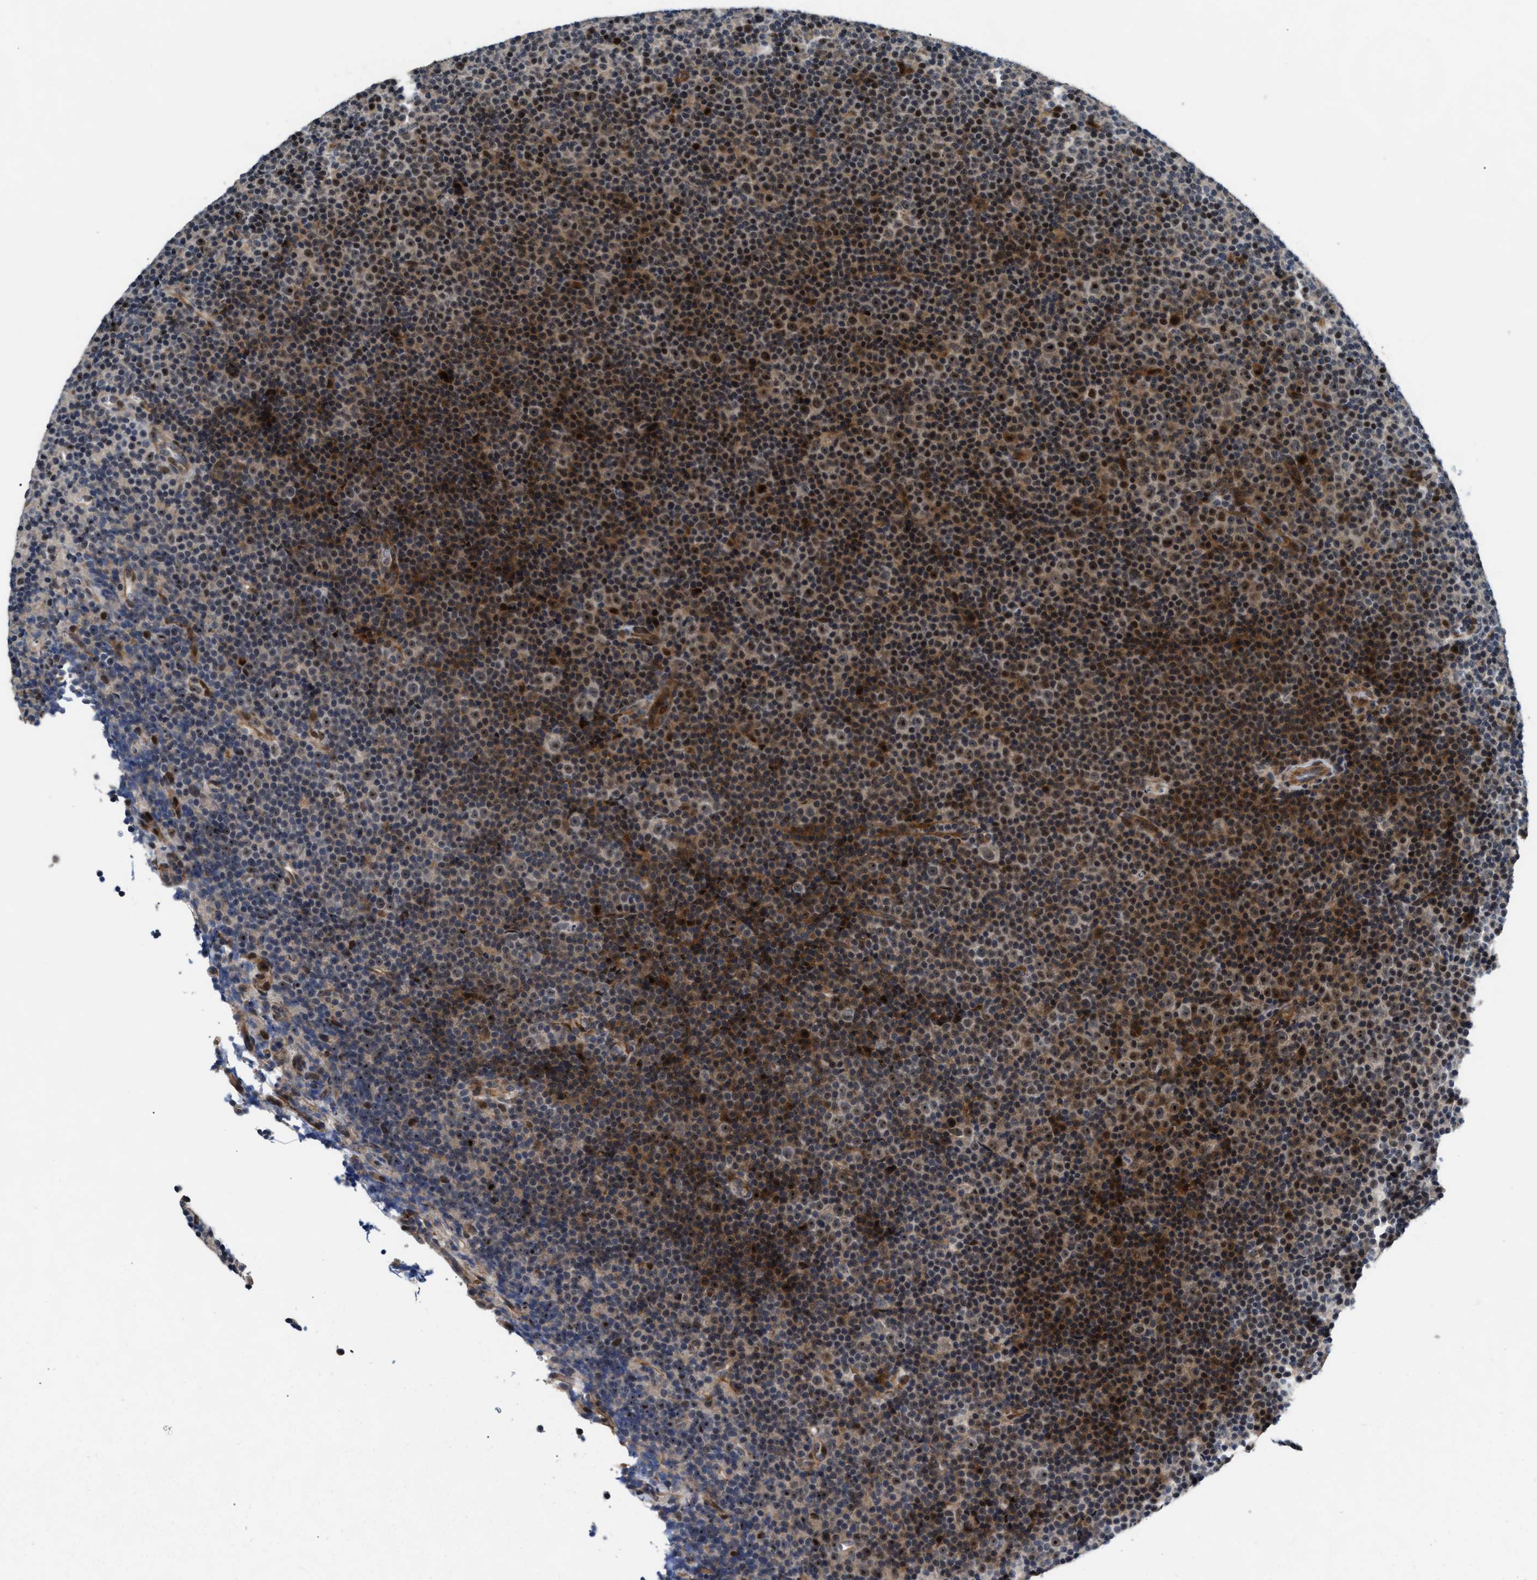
{"staining": {"intensity": "moderate", "quantity": ">75%", "location": "nuclear"}, "tissue": "lymphoma", "cell_type": "Tumor cells", "image_type": "cancer", "snomed": [{"axis": "morphology", "description": "Malignant lymphoma, non-Hodgkin's type, Low grade"}, {"axis": "topography", "description": "Lymph node"}], "caption": "Immunohistochemical staining of lymphoma shows moderate nuclear protein staining in about >75% of tumor cells. (DAB = brown stain, brightfield microscopy at high magnification).", "gene": "ALDH3A2", "patient": {"sex": "female", "age": 67}}